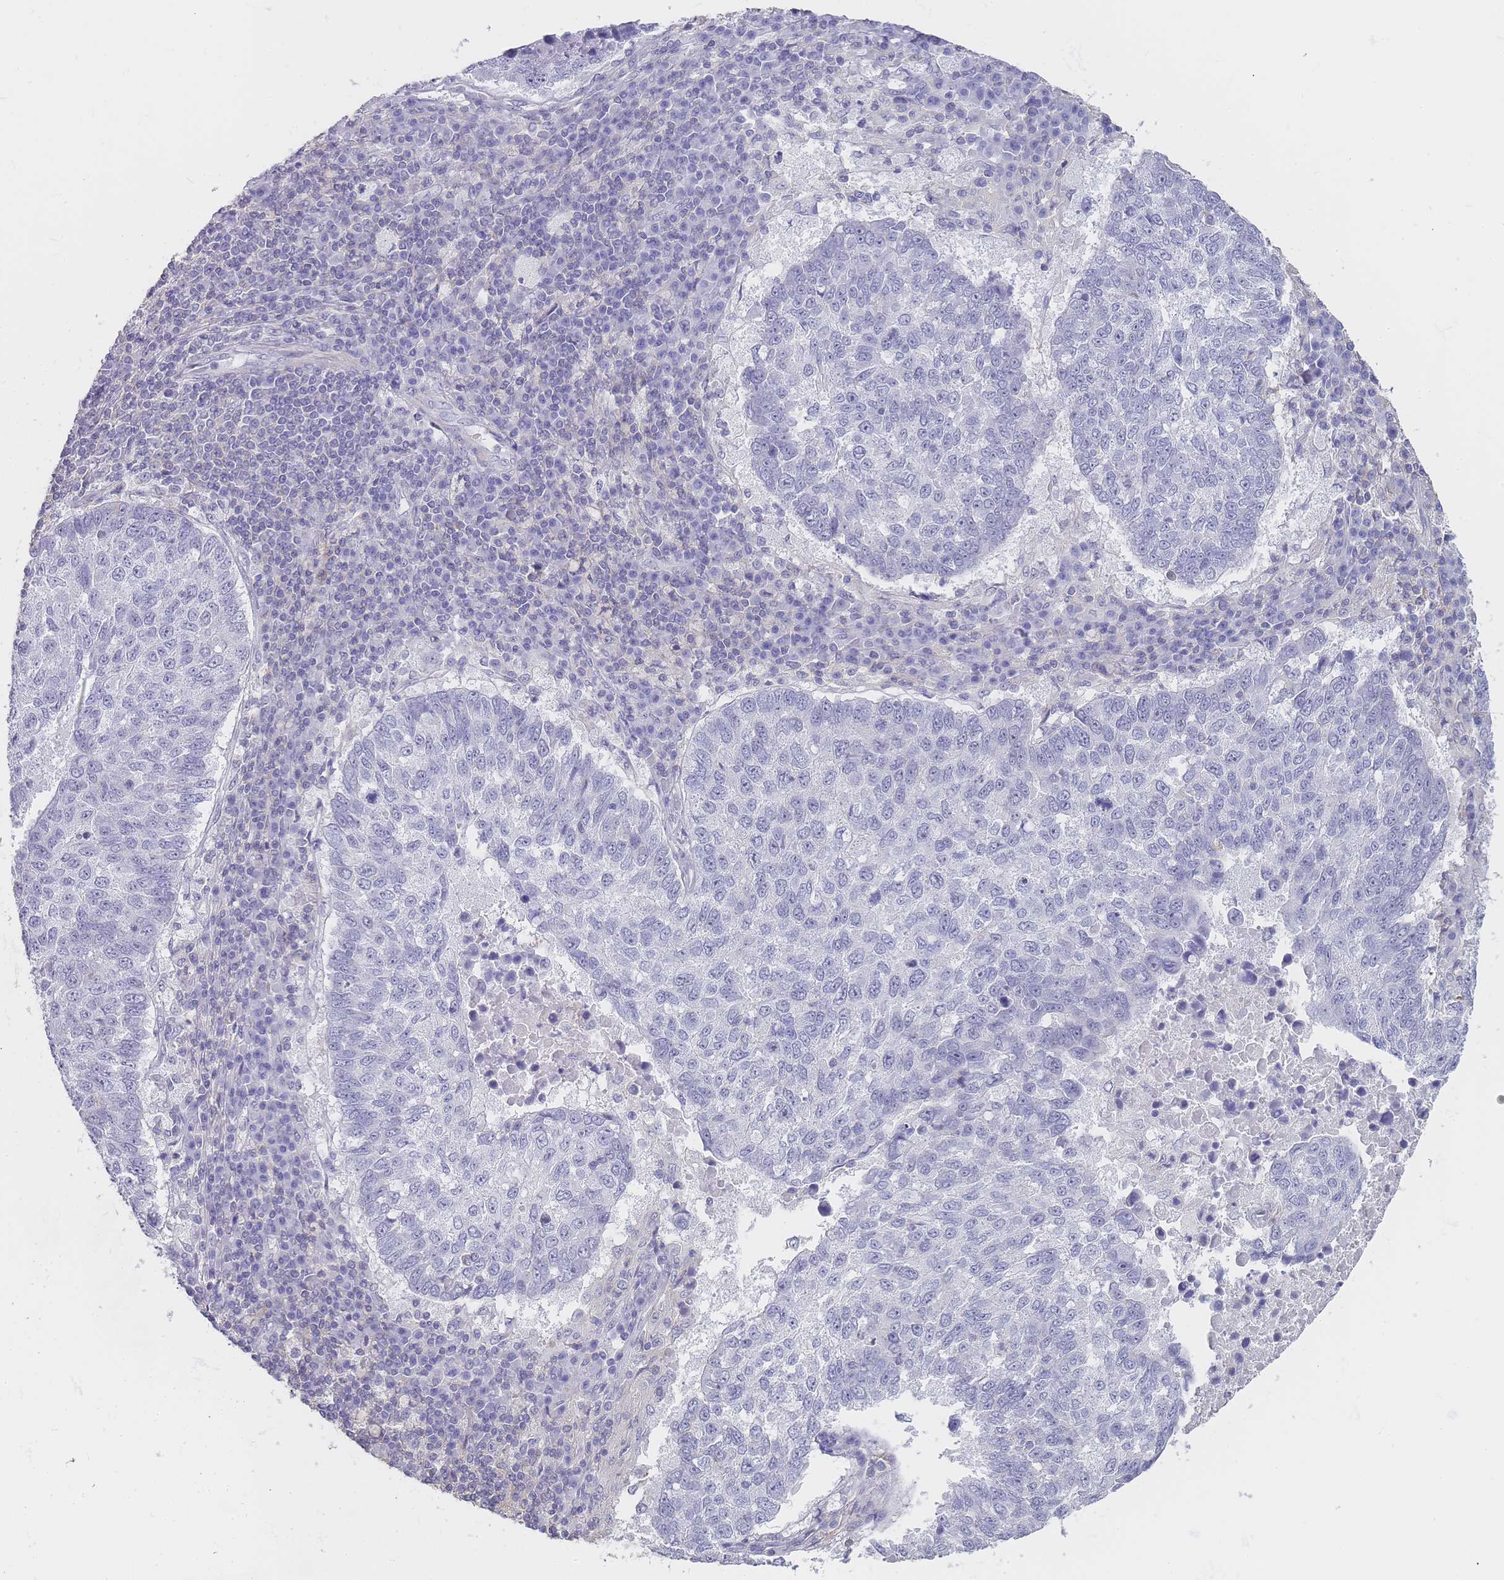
{"staining": {"intensity": "weak", "quantity": "<25%", "location": "nuclear"}, "tissue": "lung cancer", "cell_type": "Tumor cells", "image_type": "cancer", "snomed": [{"axis": "morphology", "description": "Squamous cell carcinoma, NOS"}, {"axis": "topography", "description": "Lung"}], "caption": "Image shows no protein expression in tumor cells of lung cancer (squamous cell carcinoma) tissue.", "gene": "NOP14", "patient": {"sex": "male", "age": 73}}